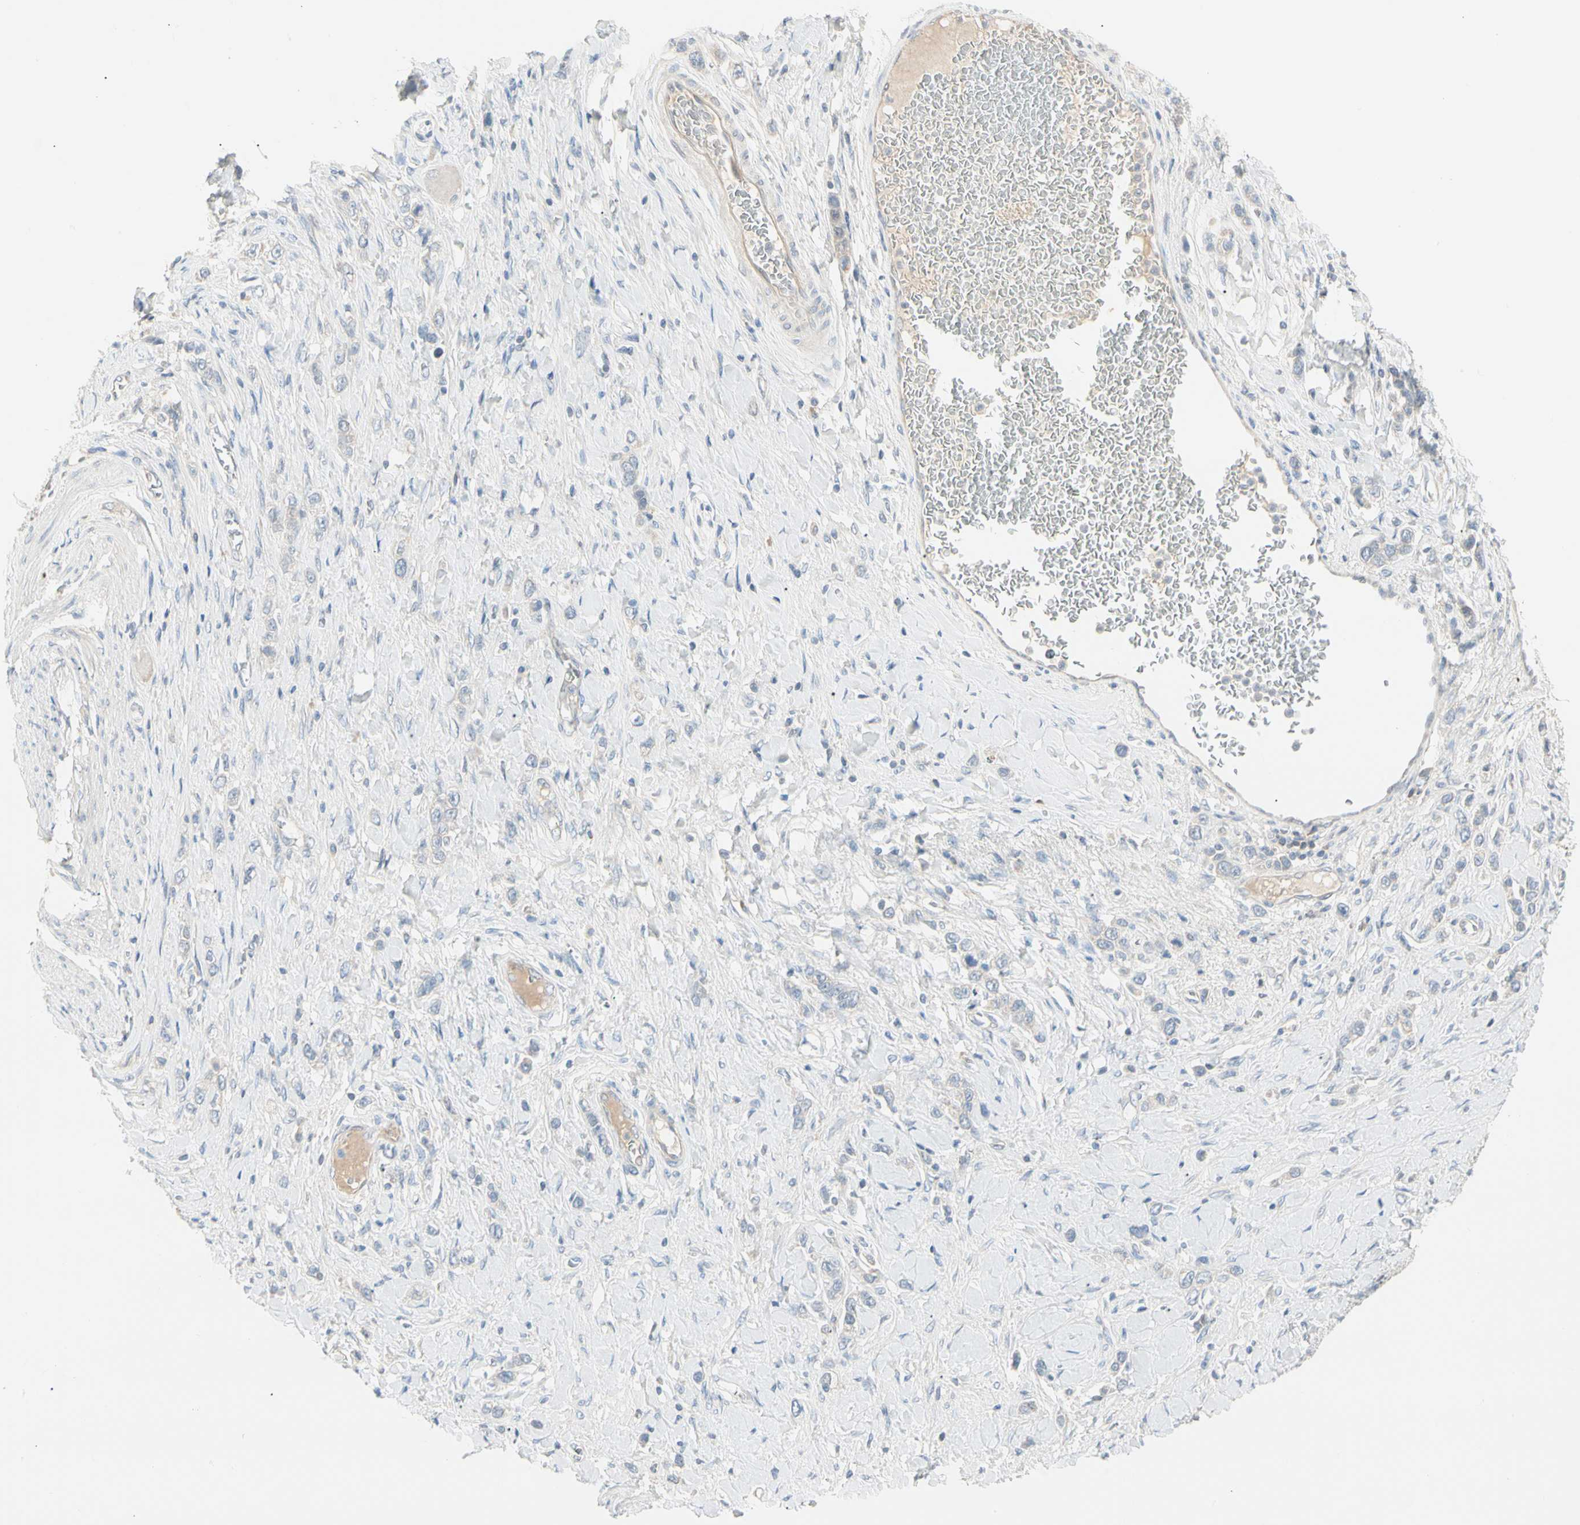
{"staining": {"intensity": "negative", "quantity": "none", "location": "none"}, "tissue": "stomach cancer", "cell_type": "Tumor cells", "image_type": "cancer", "snomed": [{"axis": "morphology", "description": "Normal tissue, NOS"}, {"axis": "morphology", "description": "Adenocarcinoma, NOS"}, {"axis": "topography", "description": "Stomach, upper"}, {"axis": "topography", "description": "Stomach"}], "caption": "This is an IHC photomicrograph of human stomach cancer. There is no staining in tumor cells.", "gene": "ALDH18A1", "patient": {"sex": "female", "age": 65}}